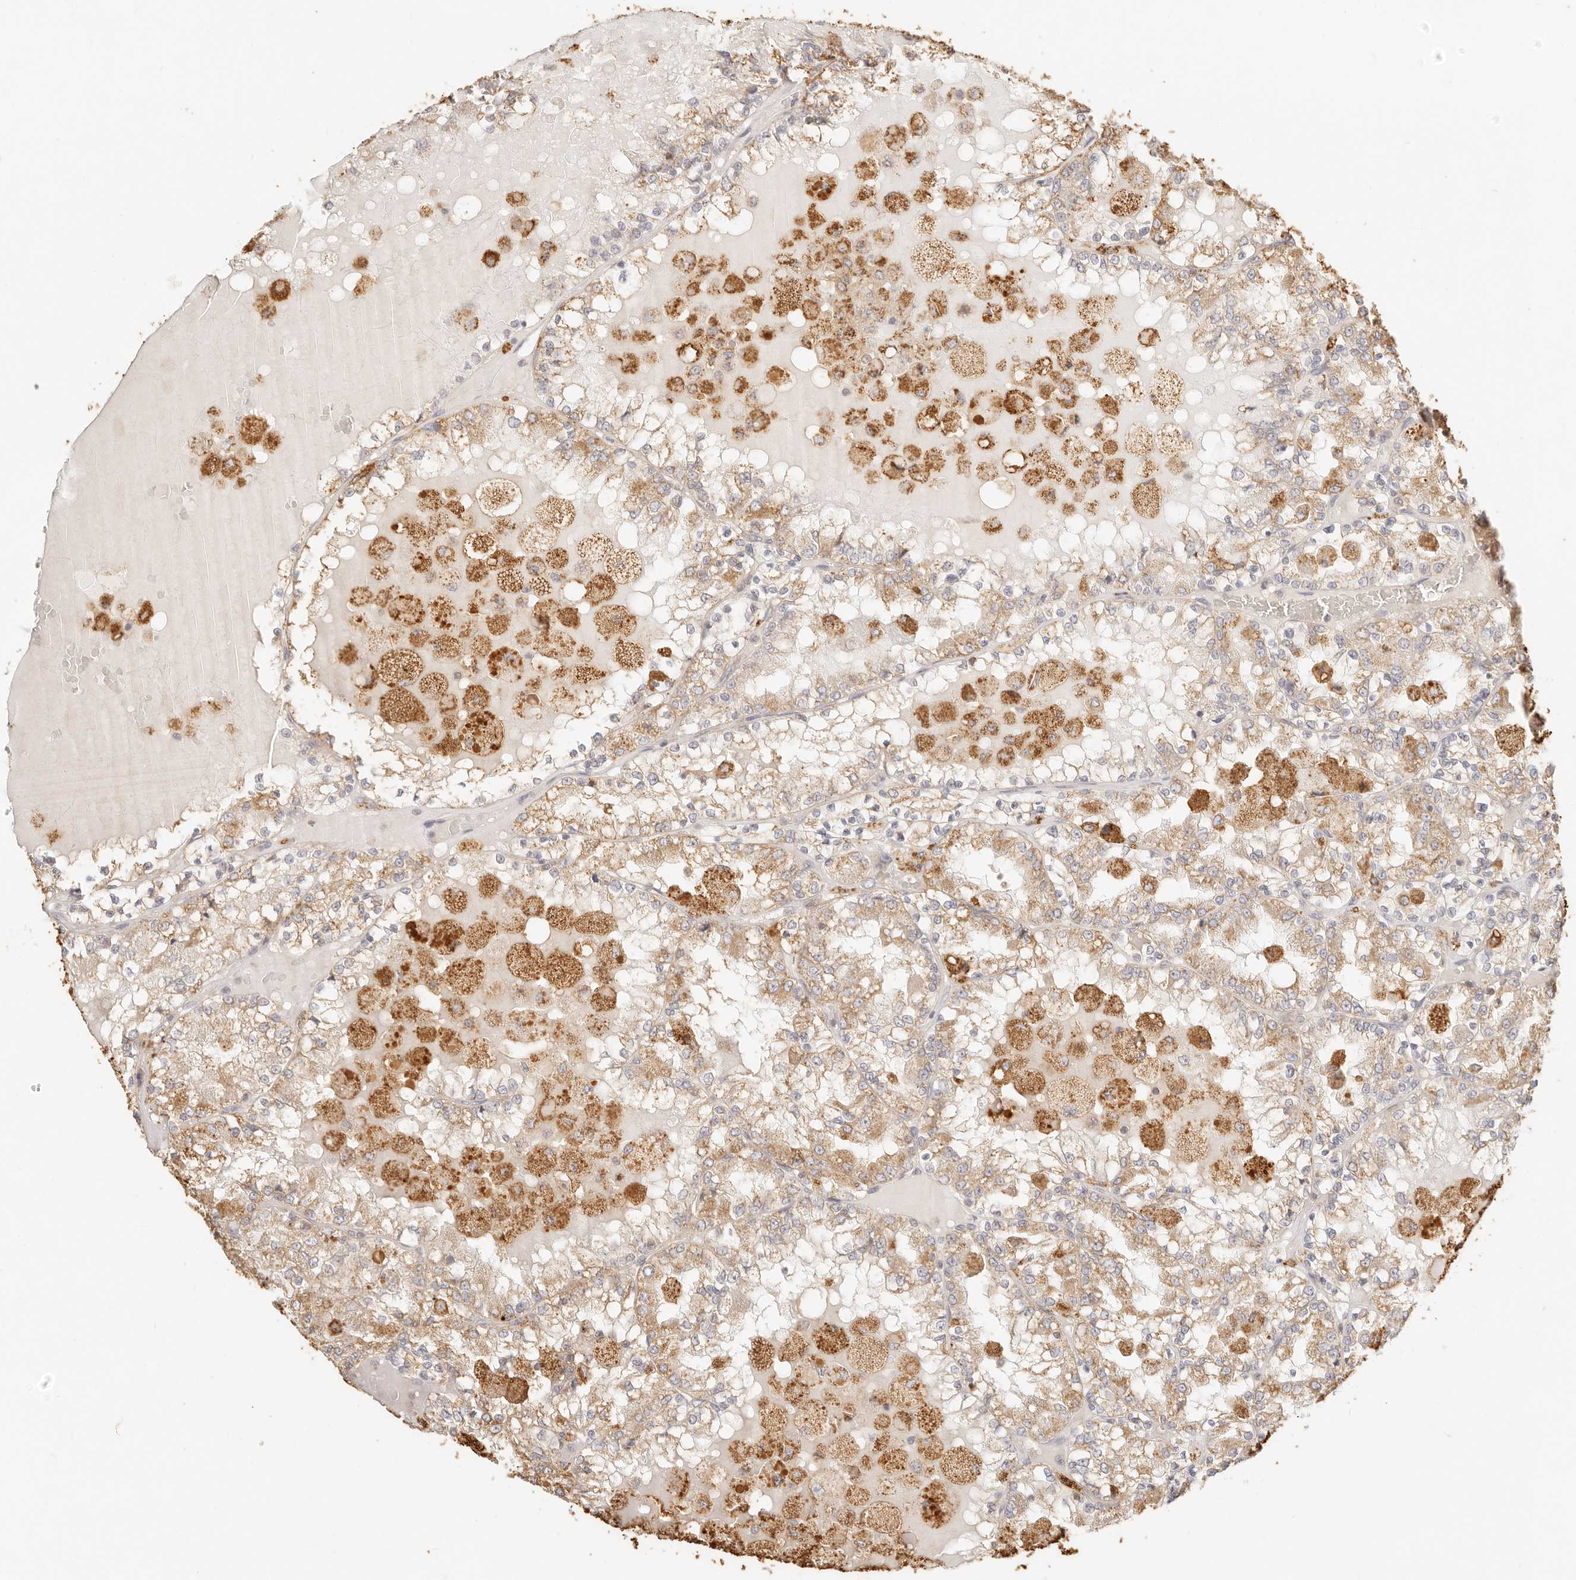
{"staining": {"intensity": "weak", "quantity": ">75%", "location": "cytoplasmic/membranous"}, "tissue": "renal cancer", "cell_type": "Tumor cells", "image_type": "cancer", "snomed": [{"axis": "morphology", "description": "Adenocarcinoma, NOS"}, {"axis": "topography", "description": "Kidney"}], "caption": "Immunohistochemistry (IHC) of human renal cancer (adenocarcinoma) demonstrates low levels of weak cytoplasmic/membranous staining in about >75% of tumor cells.", "gene": "CNMD", "patient": {"sex": "female", "age": 56}}